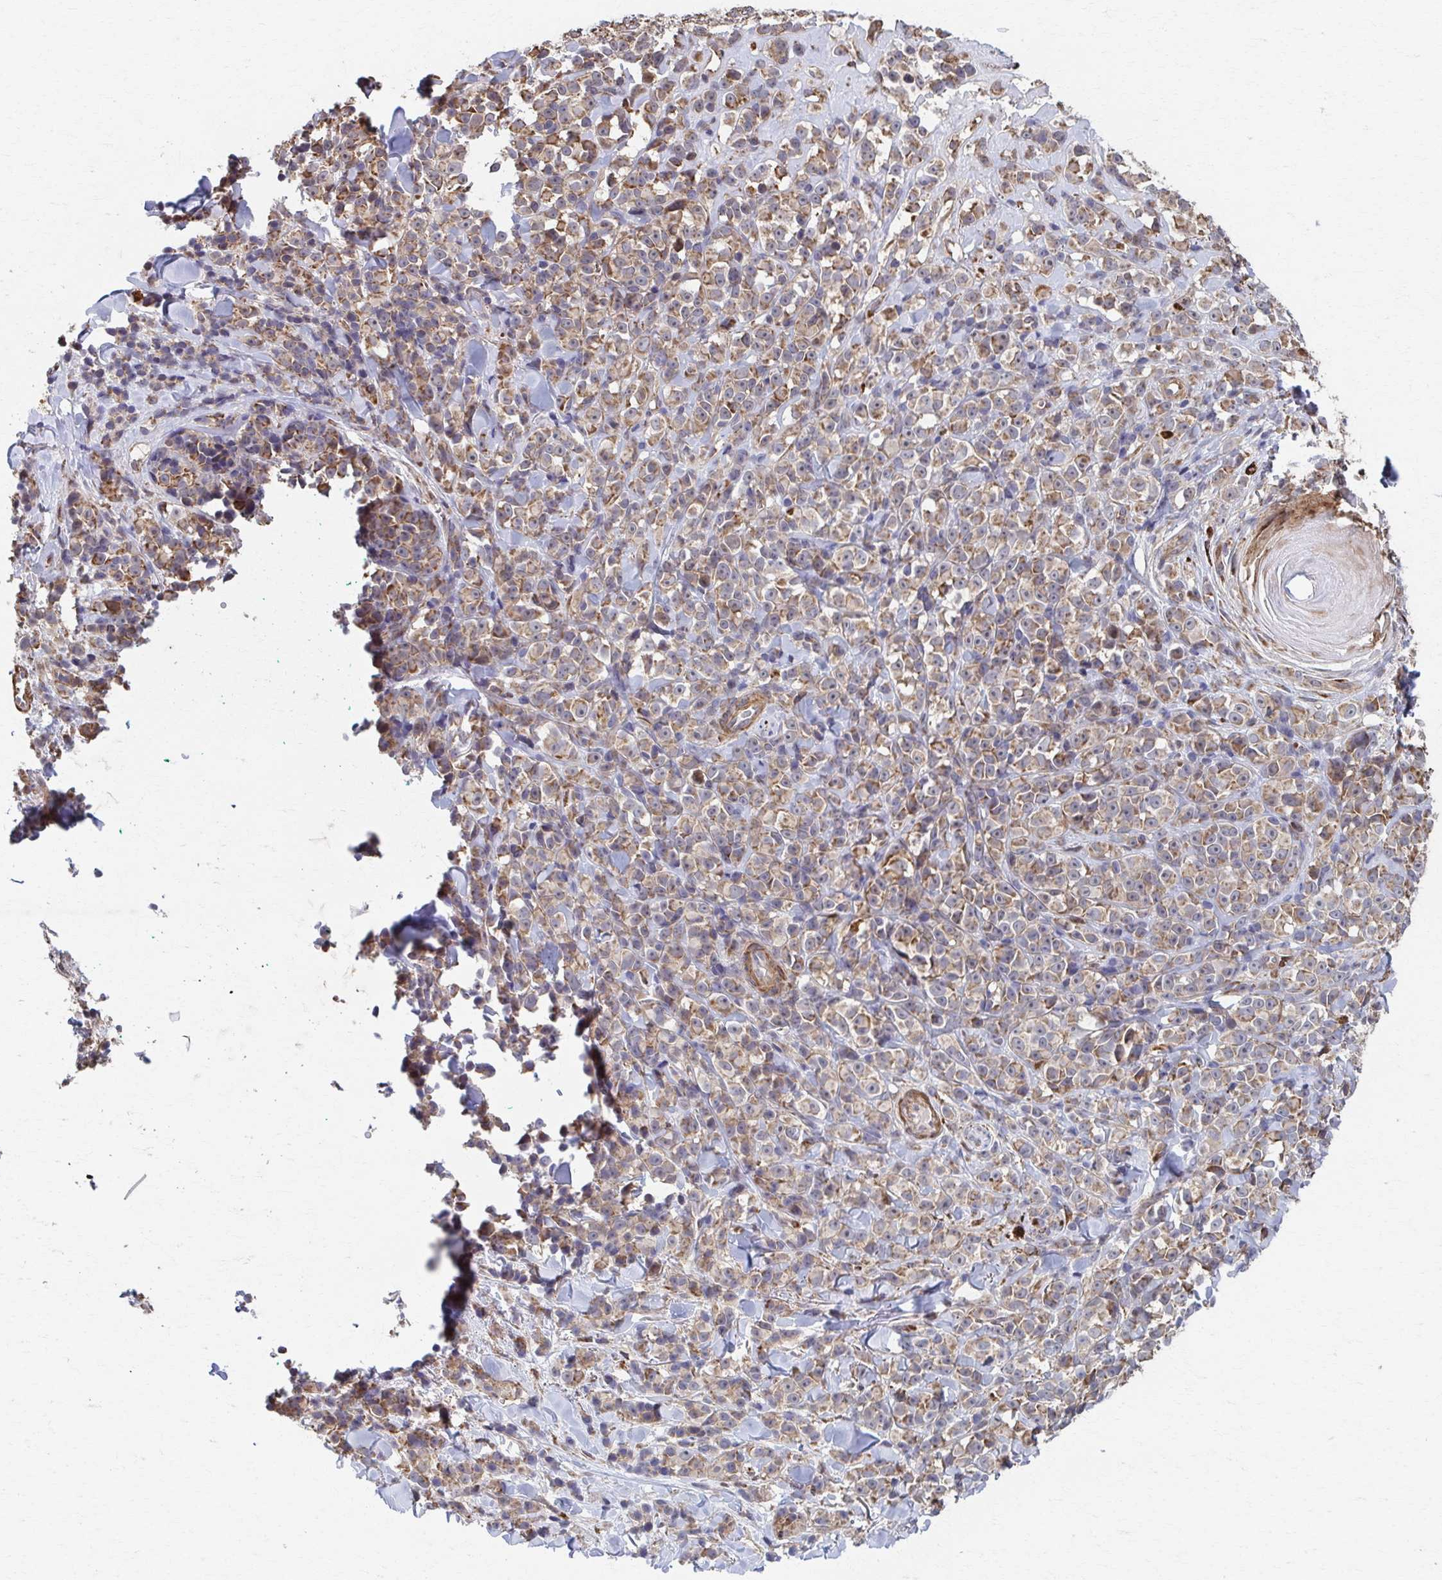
{"staining": {"intensity": "weak", "quantity": ">75%", "location": "cytoplasmic/membranous"}, "tissue": "melanoma", "cell_type": "Tumor cells", "image_type": "cancer", "snomed": [{"axis": "morphology", "description": "Malignant melanoma, NOS"}, {"axis": "topography", "description": "Skin"}], "caption": "Immunohistochemical staining of human malignant melanoma demonstrates weak cytoplasmic/membranous protein expression in about >75% of tumor cells.", "gene": "KLHL34", "patient": {"sex": "male", "age": 85}}